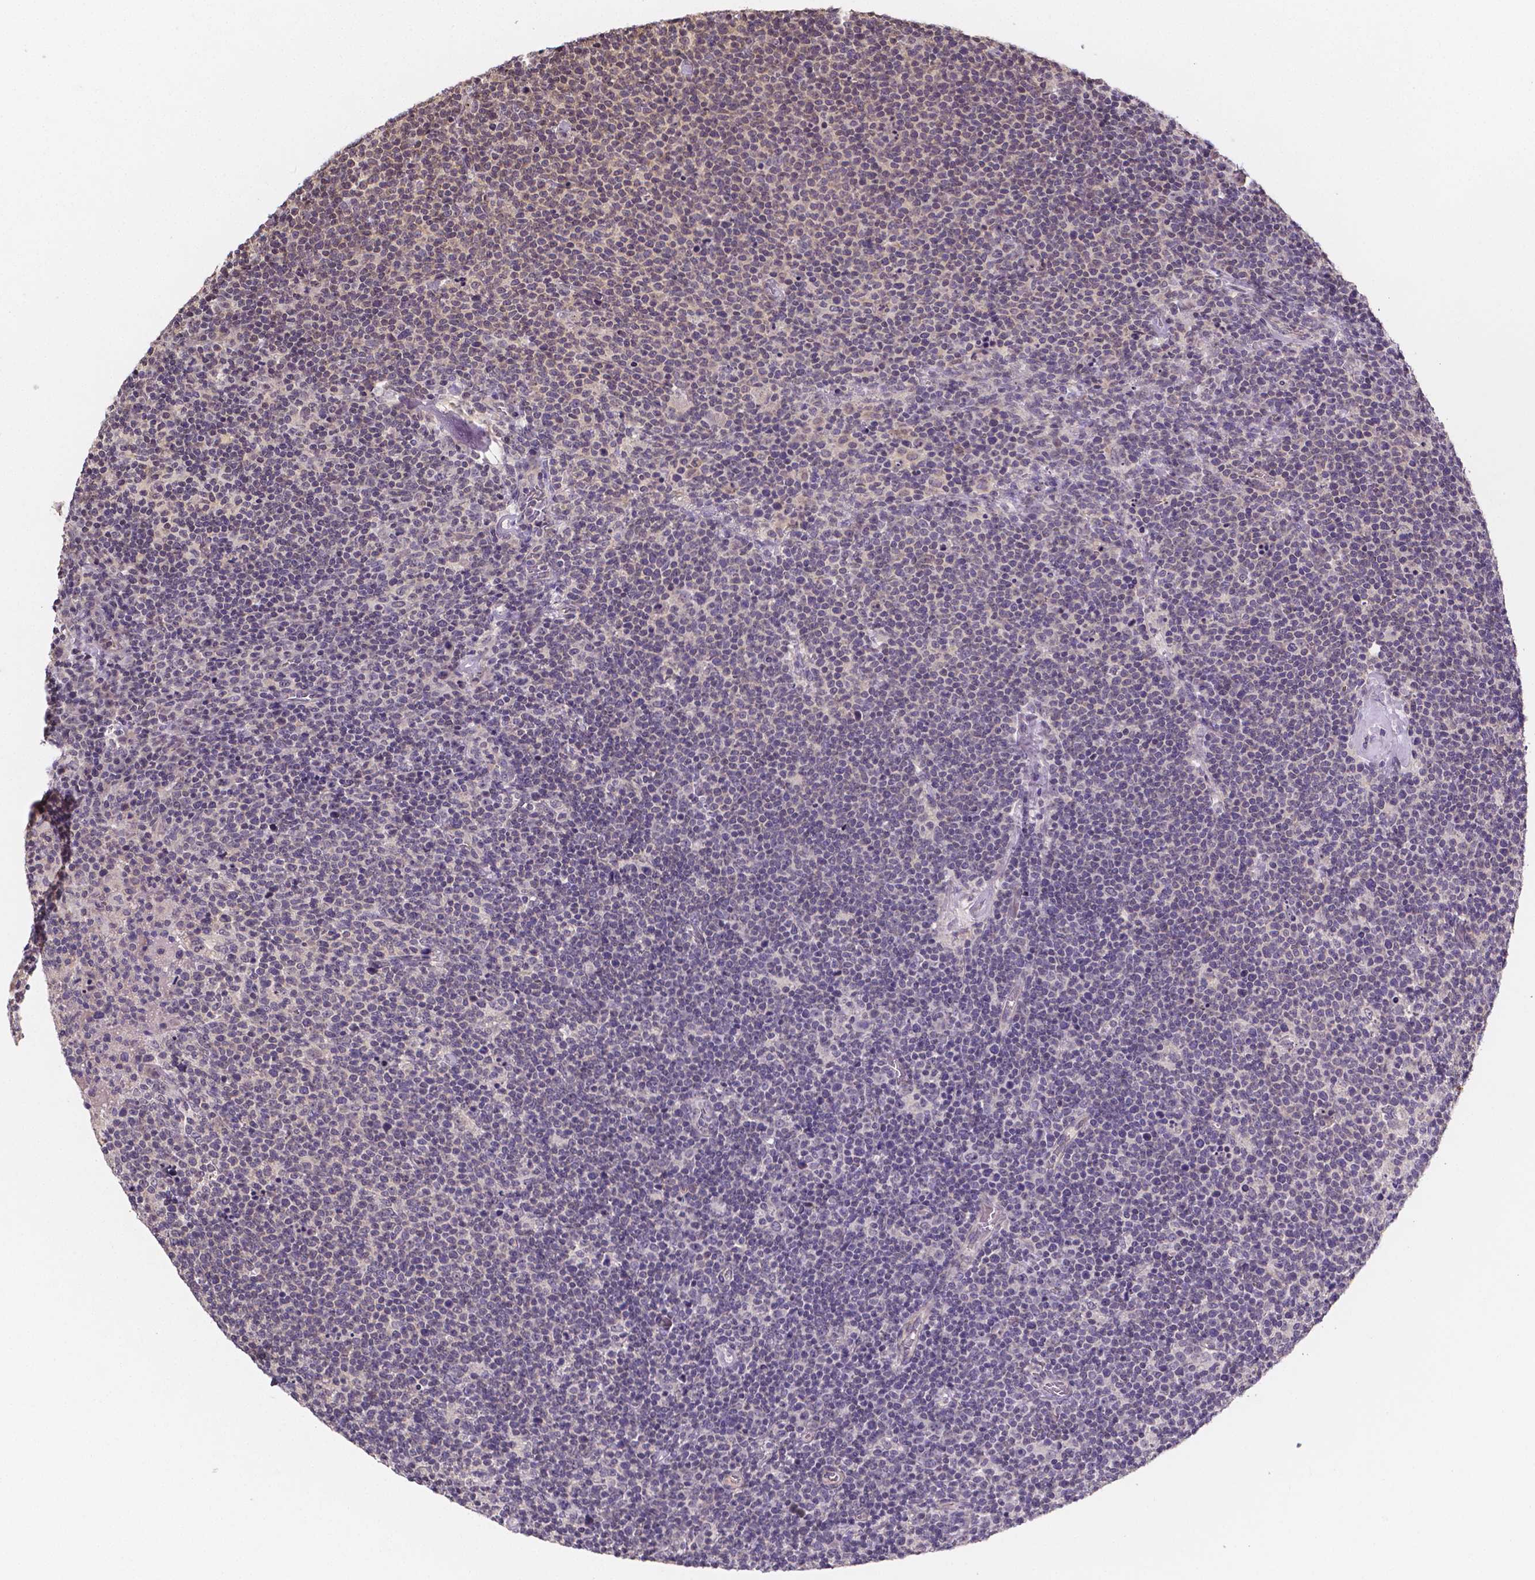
{"staining": {"intensity": "negative", "quantity": "none", "location": "none"}, "tissue": "lymphoma", "cell_type": "Tumor cells", "image_type": "cancer", "snomed": [{"axis": "morphology", "description": "Malignant lymphoma, non-Hodgkin's type, High grade"}, {"axis": "topography", "description": "Lymph node"}], "caption": "A high-resolution micrograph shows immunohistochemistry staining of lymphoma, which displays no significant positivity in tumor cells. The staining was performed using DAB (3,3'-diaminobenzidine) to visualize the protein expression in brown, while the nuclei were stained in blue with hematoxylin (Magnification: 20x).", "gene": "NRGN", "patient": {"sex": "male", "age": 61}}